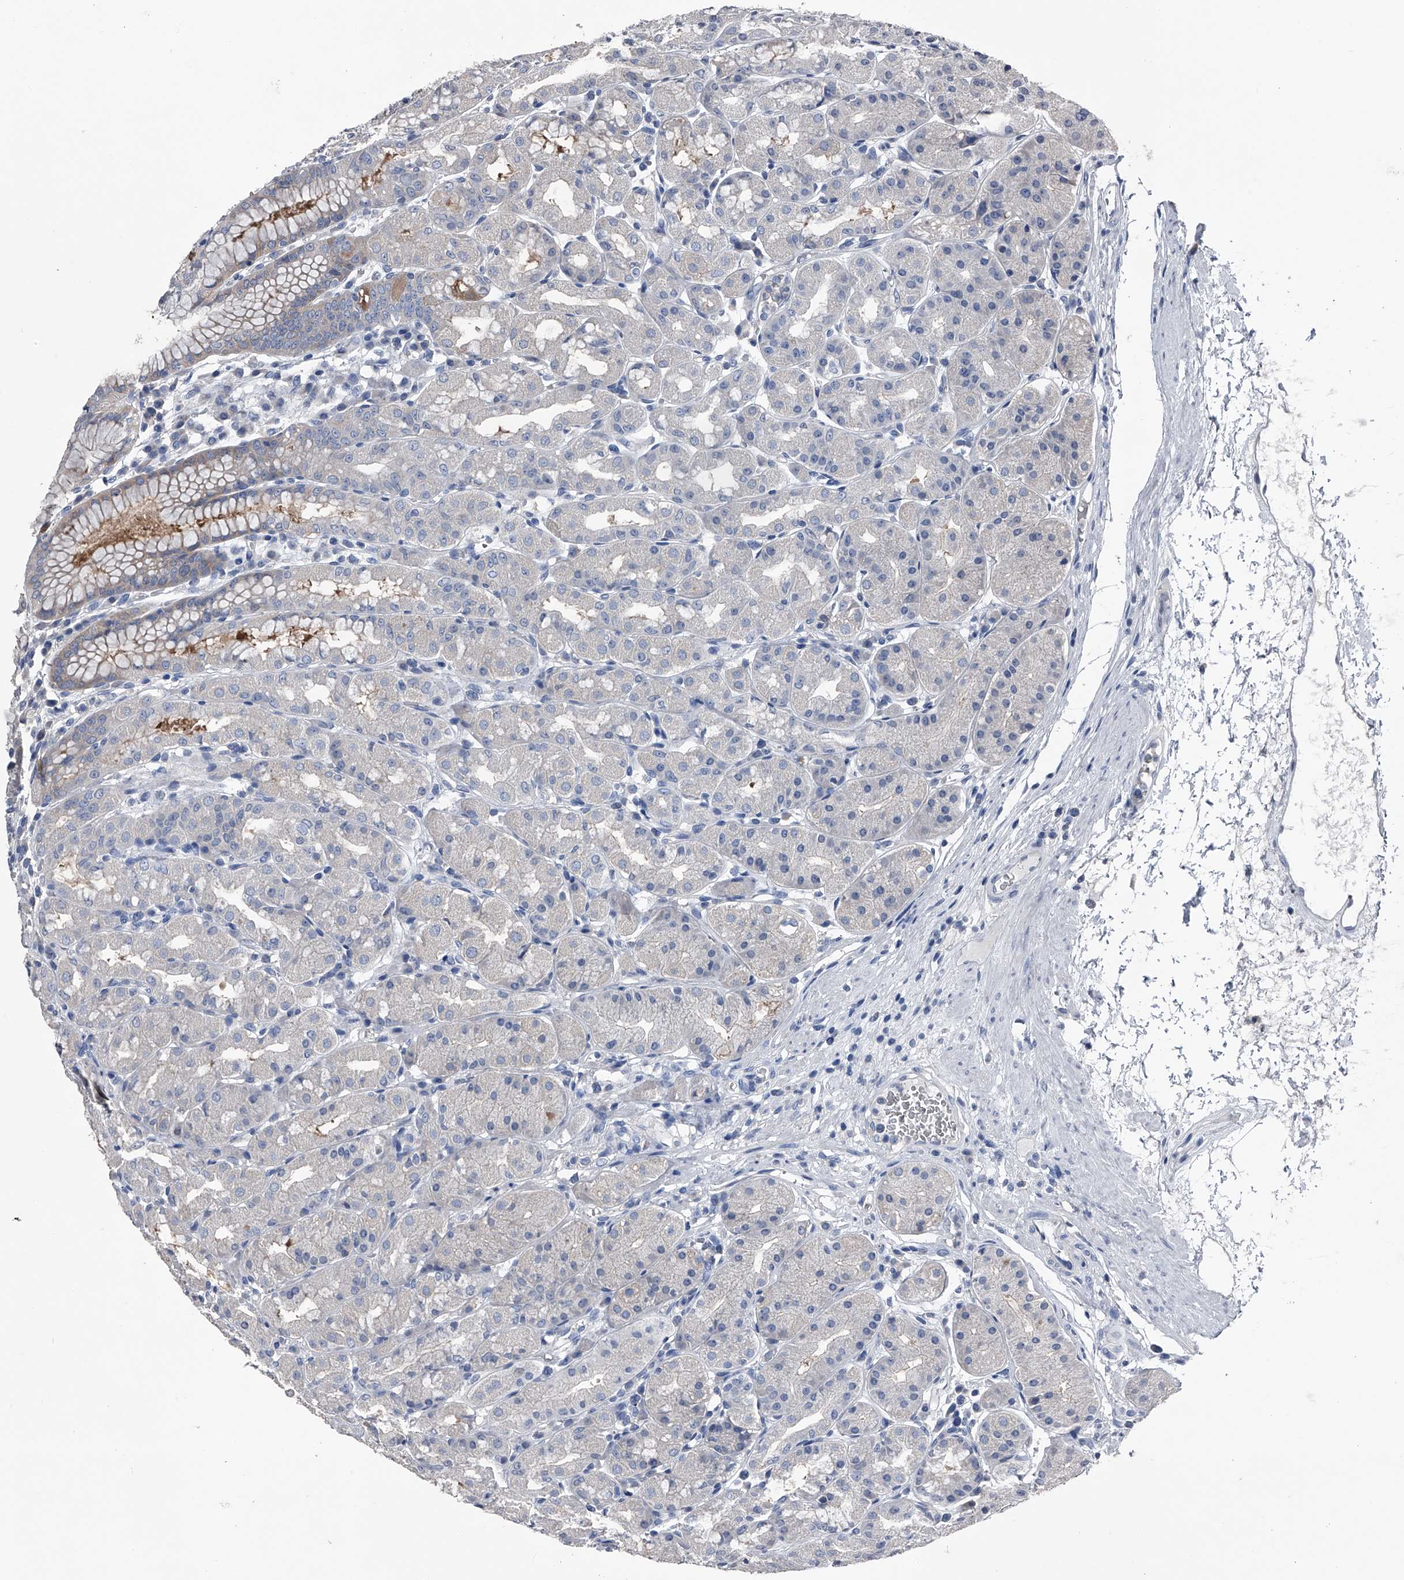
{"staining": {"intensity": "negative", "quantity": "none", "location": "none"}, "tissue": "stomach", "cell_type": "Glandular cells", "image_type": "normal", "snomed": [{"axis": "morphology", "description": "Normal tissue, NOS"}, {"axis": "topography", "description": "Stomach"}, {"axis": "topography", "description": "Stomach, lower"}], "caption": "This is an immunohistochemistry image of unremarkable stomach. There is no positivity in glandular cells.", "gene": "KIF13A", "patient": {"sex": "female", "age": 56}}